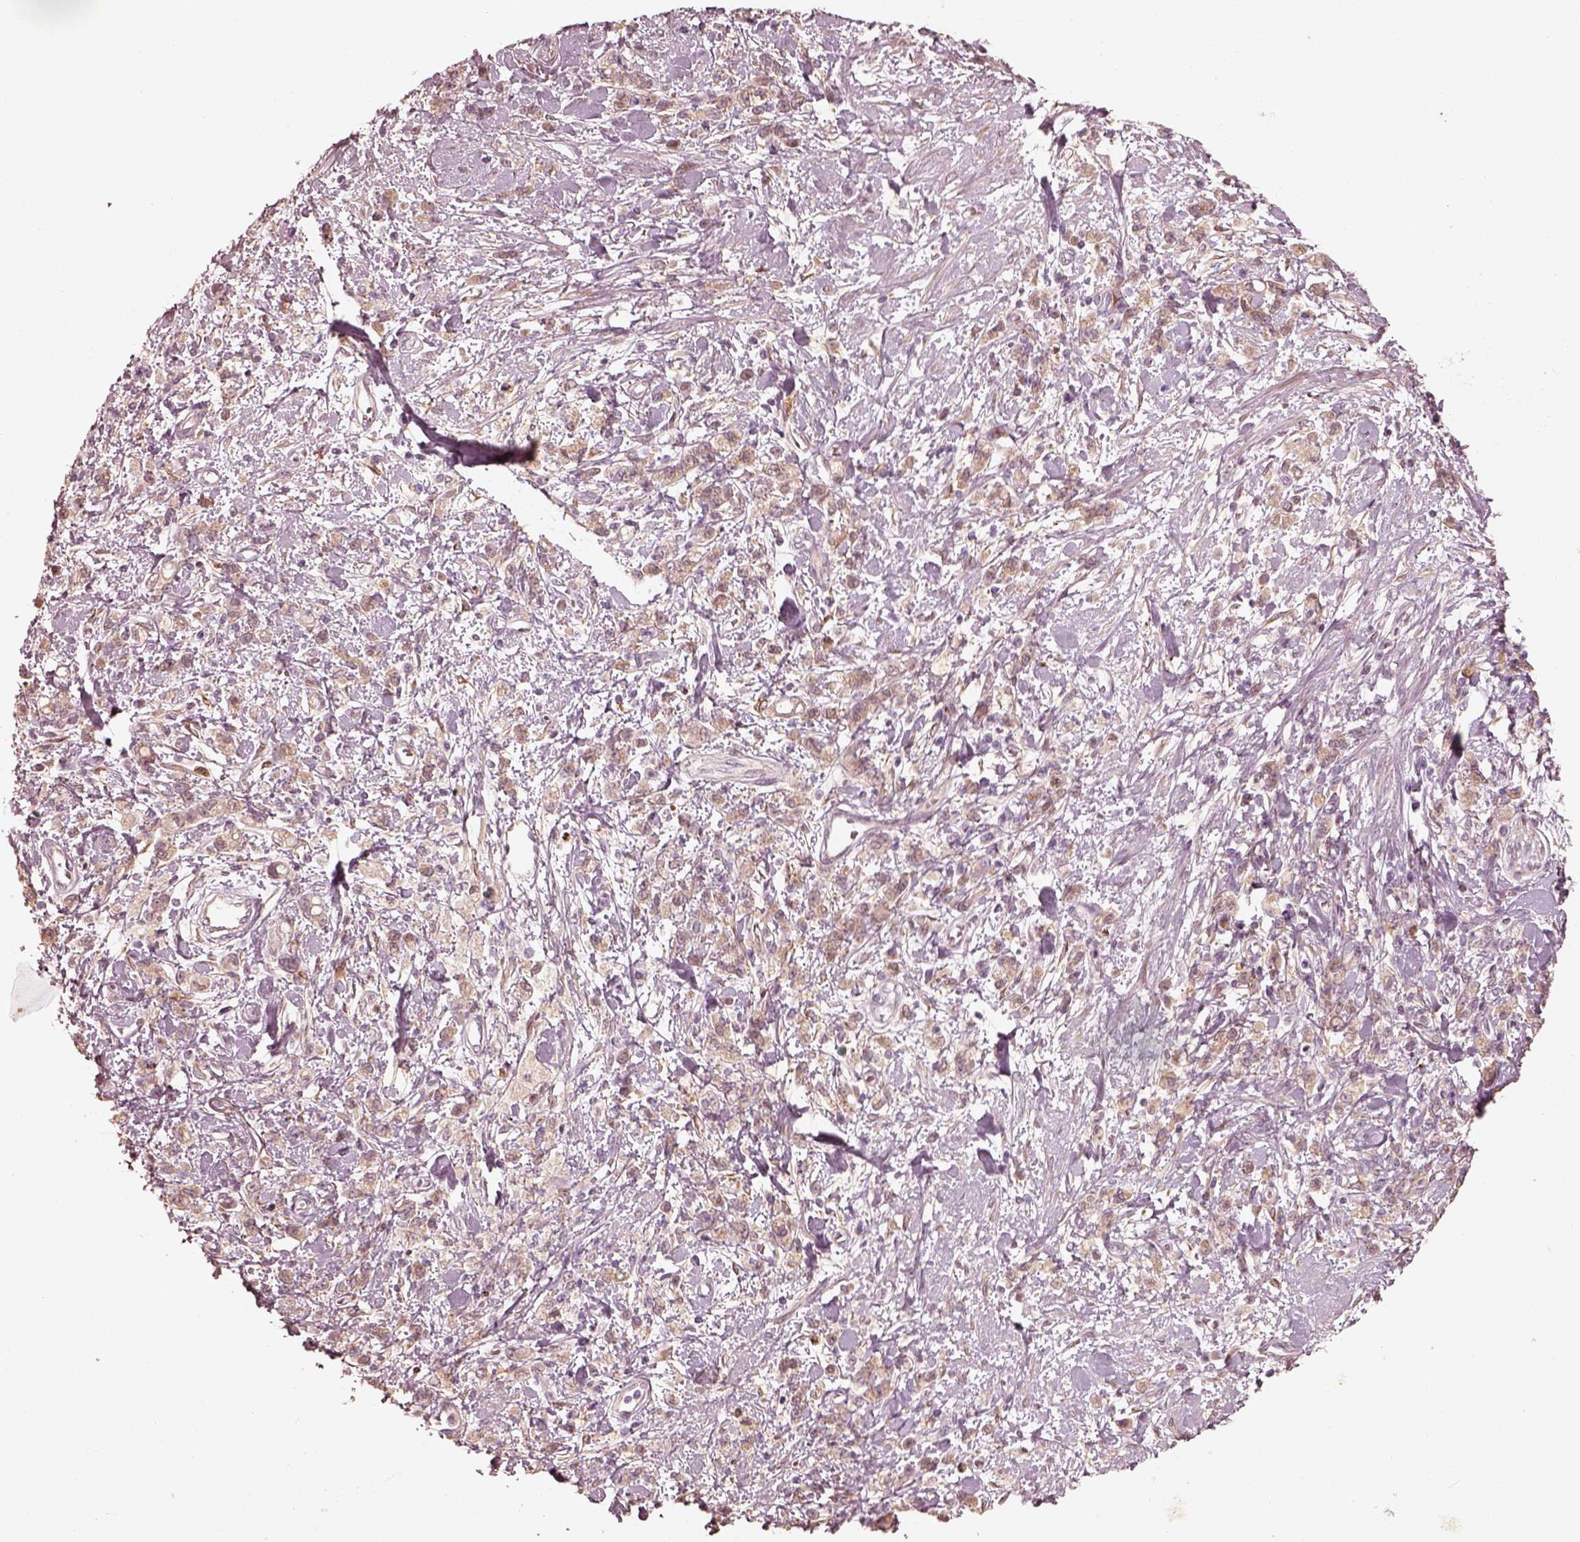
{"staining": {"intensity": "moderate", "quantity": ">75%", "location": "cytoplasmic/membranous"}, "tissue": "stomach cancer", "cell_type": "Tumor cells", "image_type": "cancer", "snomed": [{"axis": "morphology", "description": "Adenocarcinoma, NOS"}, {"axis": "topography", "description": "Stomach"}], "caption": "About >75% of tumor cells in stomach cancer demonstrate moderate cytoplasmic/membranous protein positivity as visualized by brown immunohistochemical staining.", "gene": "WLS", "patient": {"sex": "male", "age": 77}}